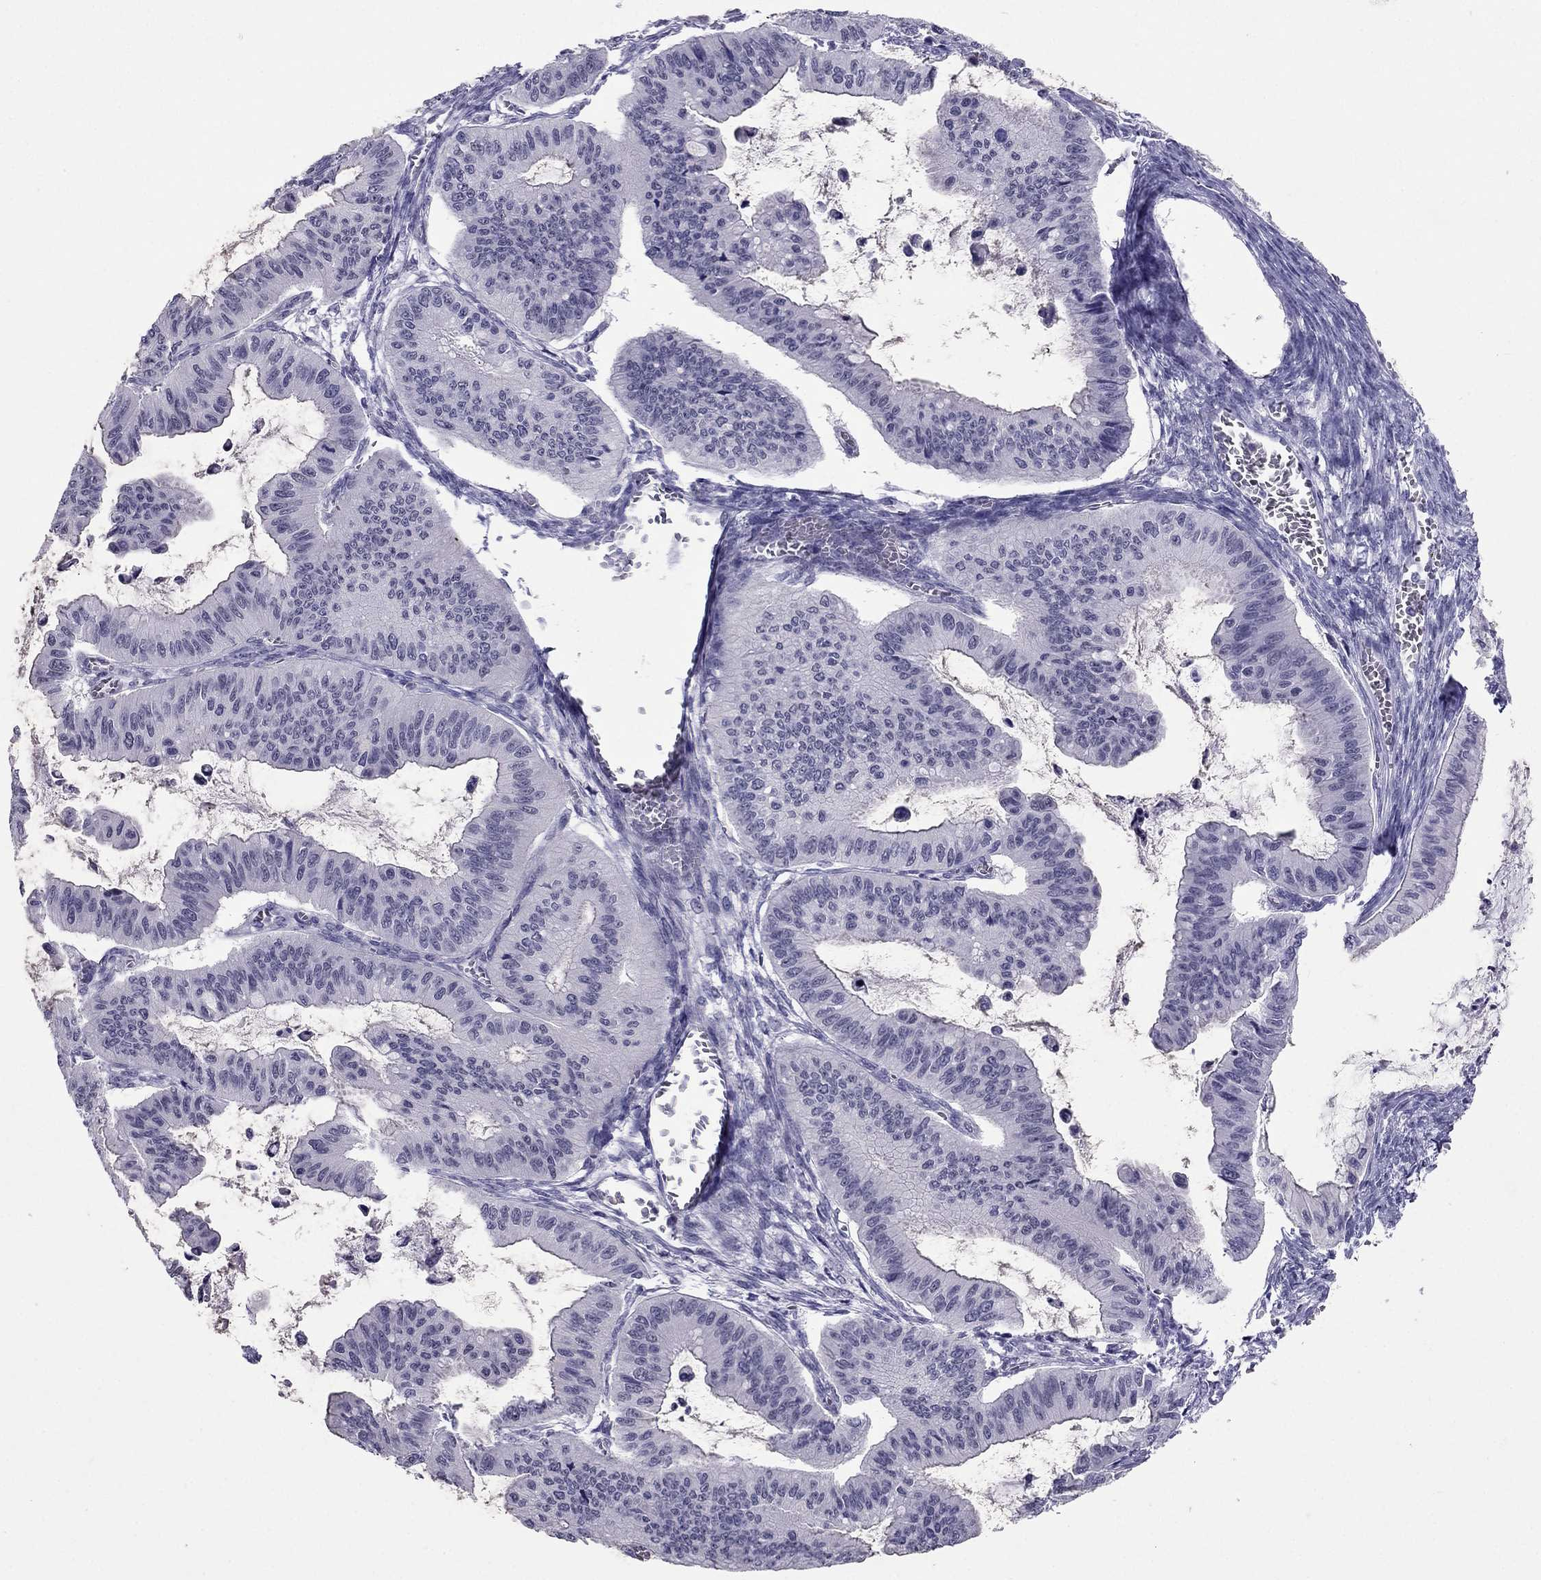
{"staining": {"intensity": "negative", "quantity": "none", "location": "none"}, "tissue": "ovarian cancer", "cell_type": "Tumor cells", "image_type": "cancer", "snomed": [{"axis": "morphology", "description": "Cystadenocarcinoma, mucinous, NOS"}, {"axis": "topography", "description": "Ovary"}], "caption": "Human ovarian mucinous cystadenocarcinoma stained for a protein using IHC reveals no positivity in tumor cells.", "gene": "CROCC2", "patient": {"sex": "female", "age": 72}}